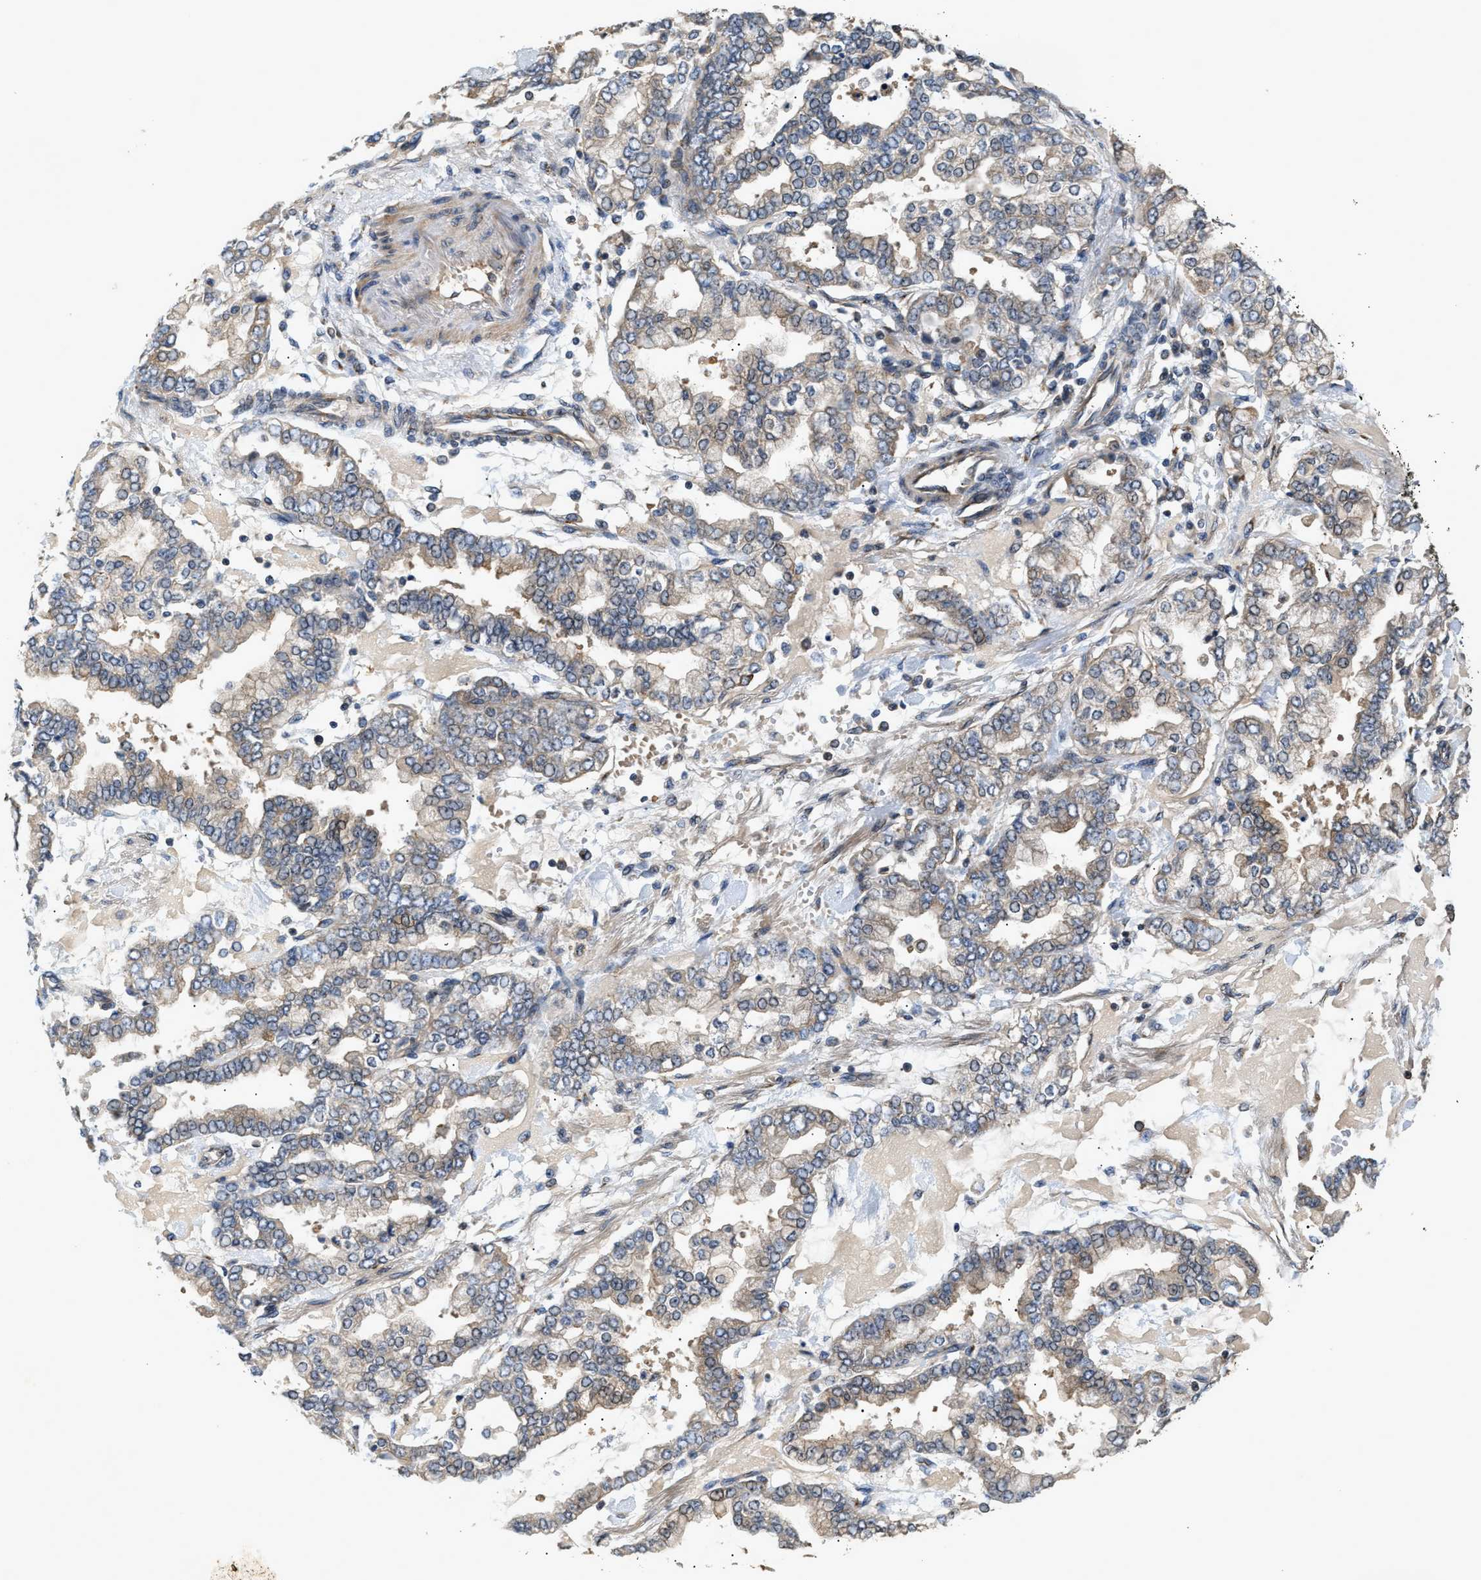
{"staining": {"intensity": "weak", "quantity": "25%-75%", "location": "cytoplasmic/membranous"}, "tissue": "stomach cancer", "cell_type": "Tumor cells", "image_type": "cancer", "snomed": [{"axis": "morphology", "description": "Normal tissue, NOS"}, {"axis": "morphology", "description": "Adenocarcinoma, NOS"}, {"axis": "topography", "description": "Stomach, upper"}, {"axis": "topography", "description": "Stomach"}], "caption": "Human stomach cancer stained for a protein (brown) shows weak cytoplasmic/membranous positive positivity in about 25%-75% of tumor cells.", "gene": "CHUK", "patient": {"sex": "male", "age": 76}}